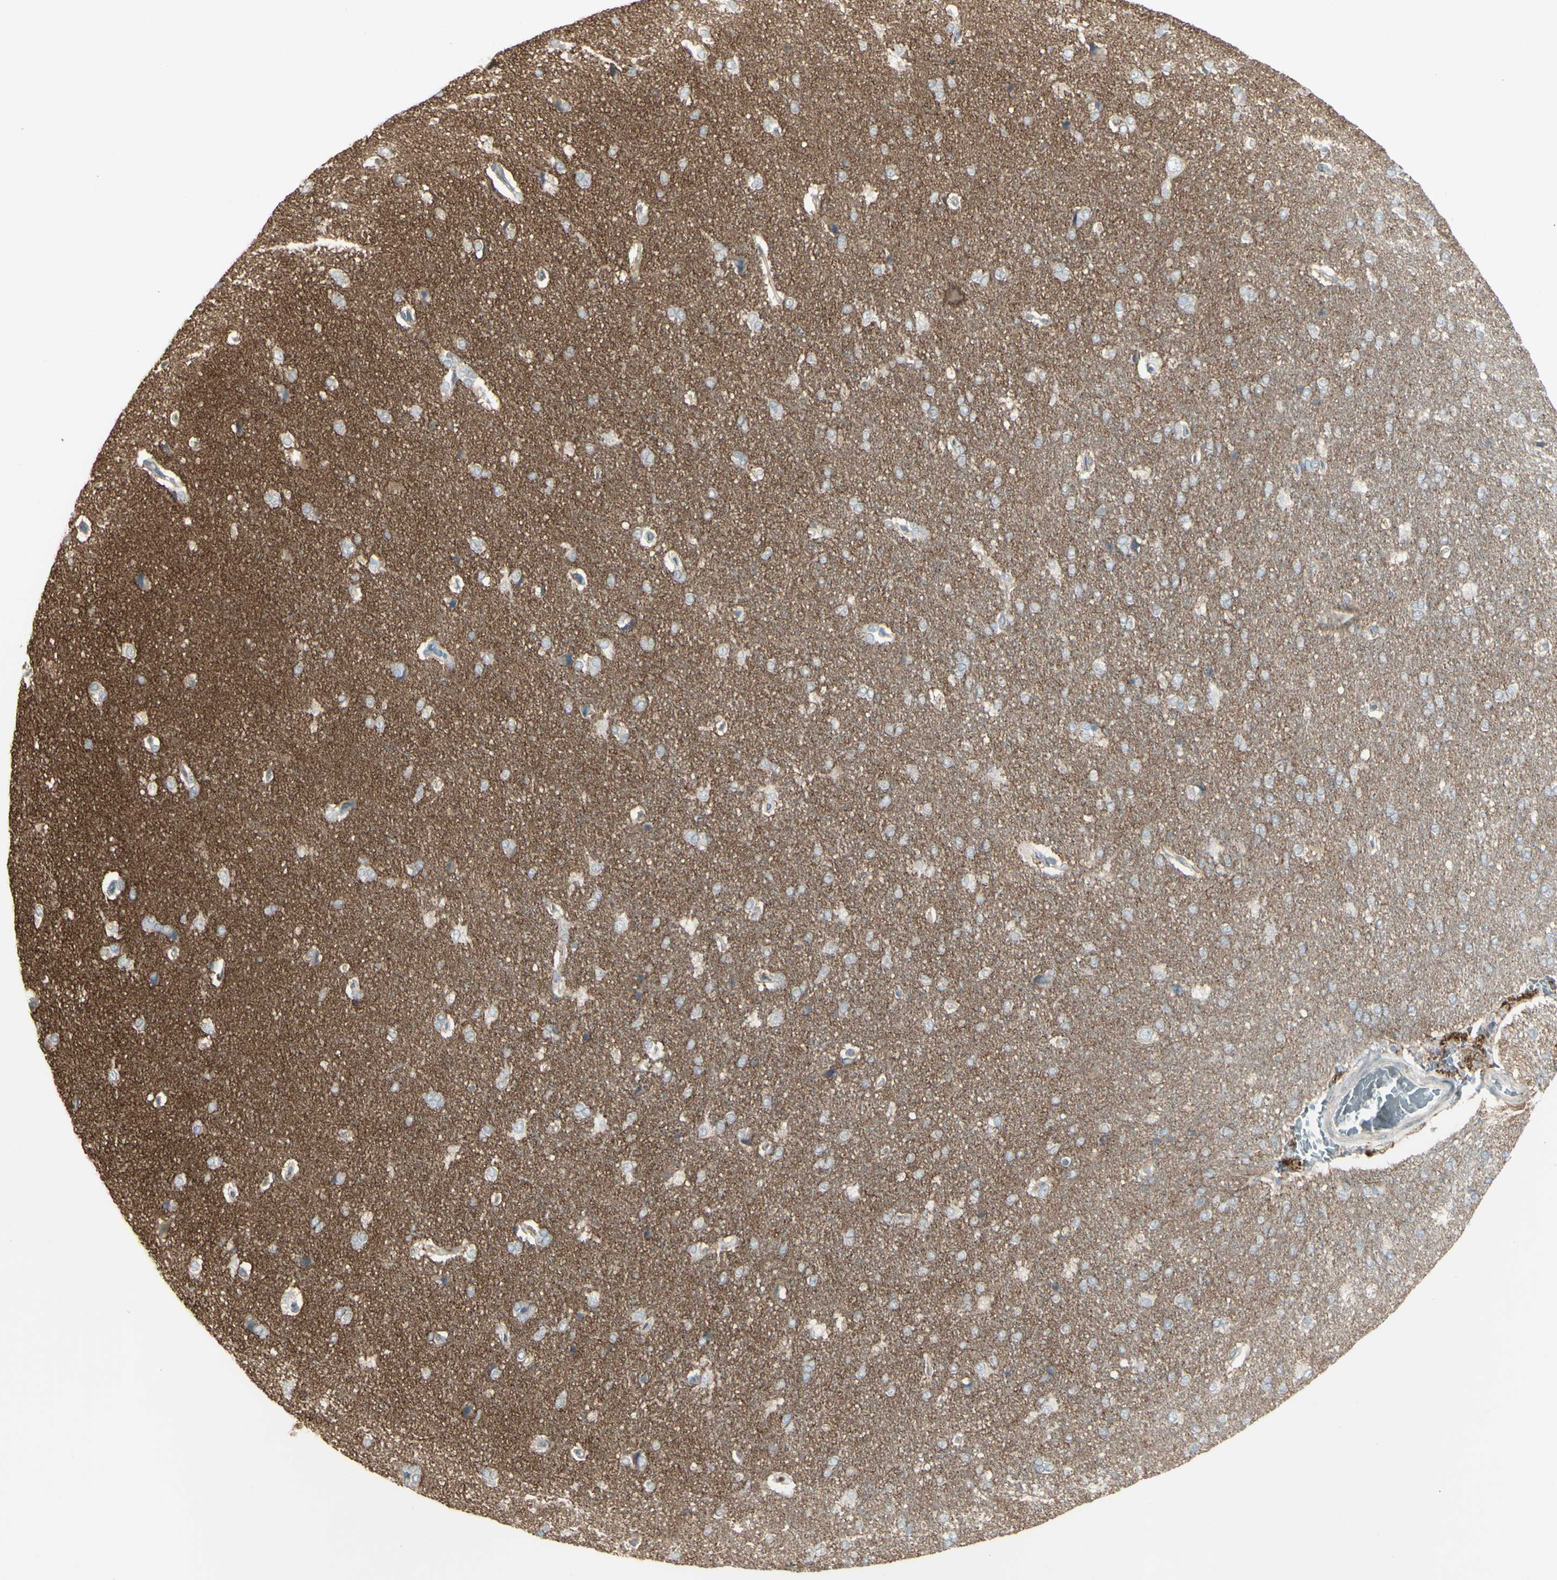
{"staining": {"intensity": "negative", "quantity": "none", "location": "none"}, "tissue": "cerebral cortex", "cell_type": "Endothelial cells", "image_type": "normal", "snomed": [{"axis": "morphology", "description": "Normal tissue, NOS"}, {"axis": "topography", "description": "Cerebral cortex"}], "caption": "Immunohistochemistry (IHC) of benign human cerebral cortex reveals no expression in endothelial cells.", "gene": "CD276", "patient": {"sex": "male", "age": 62}}